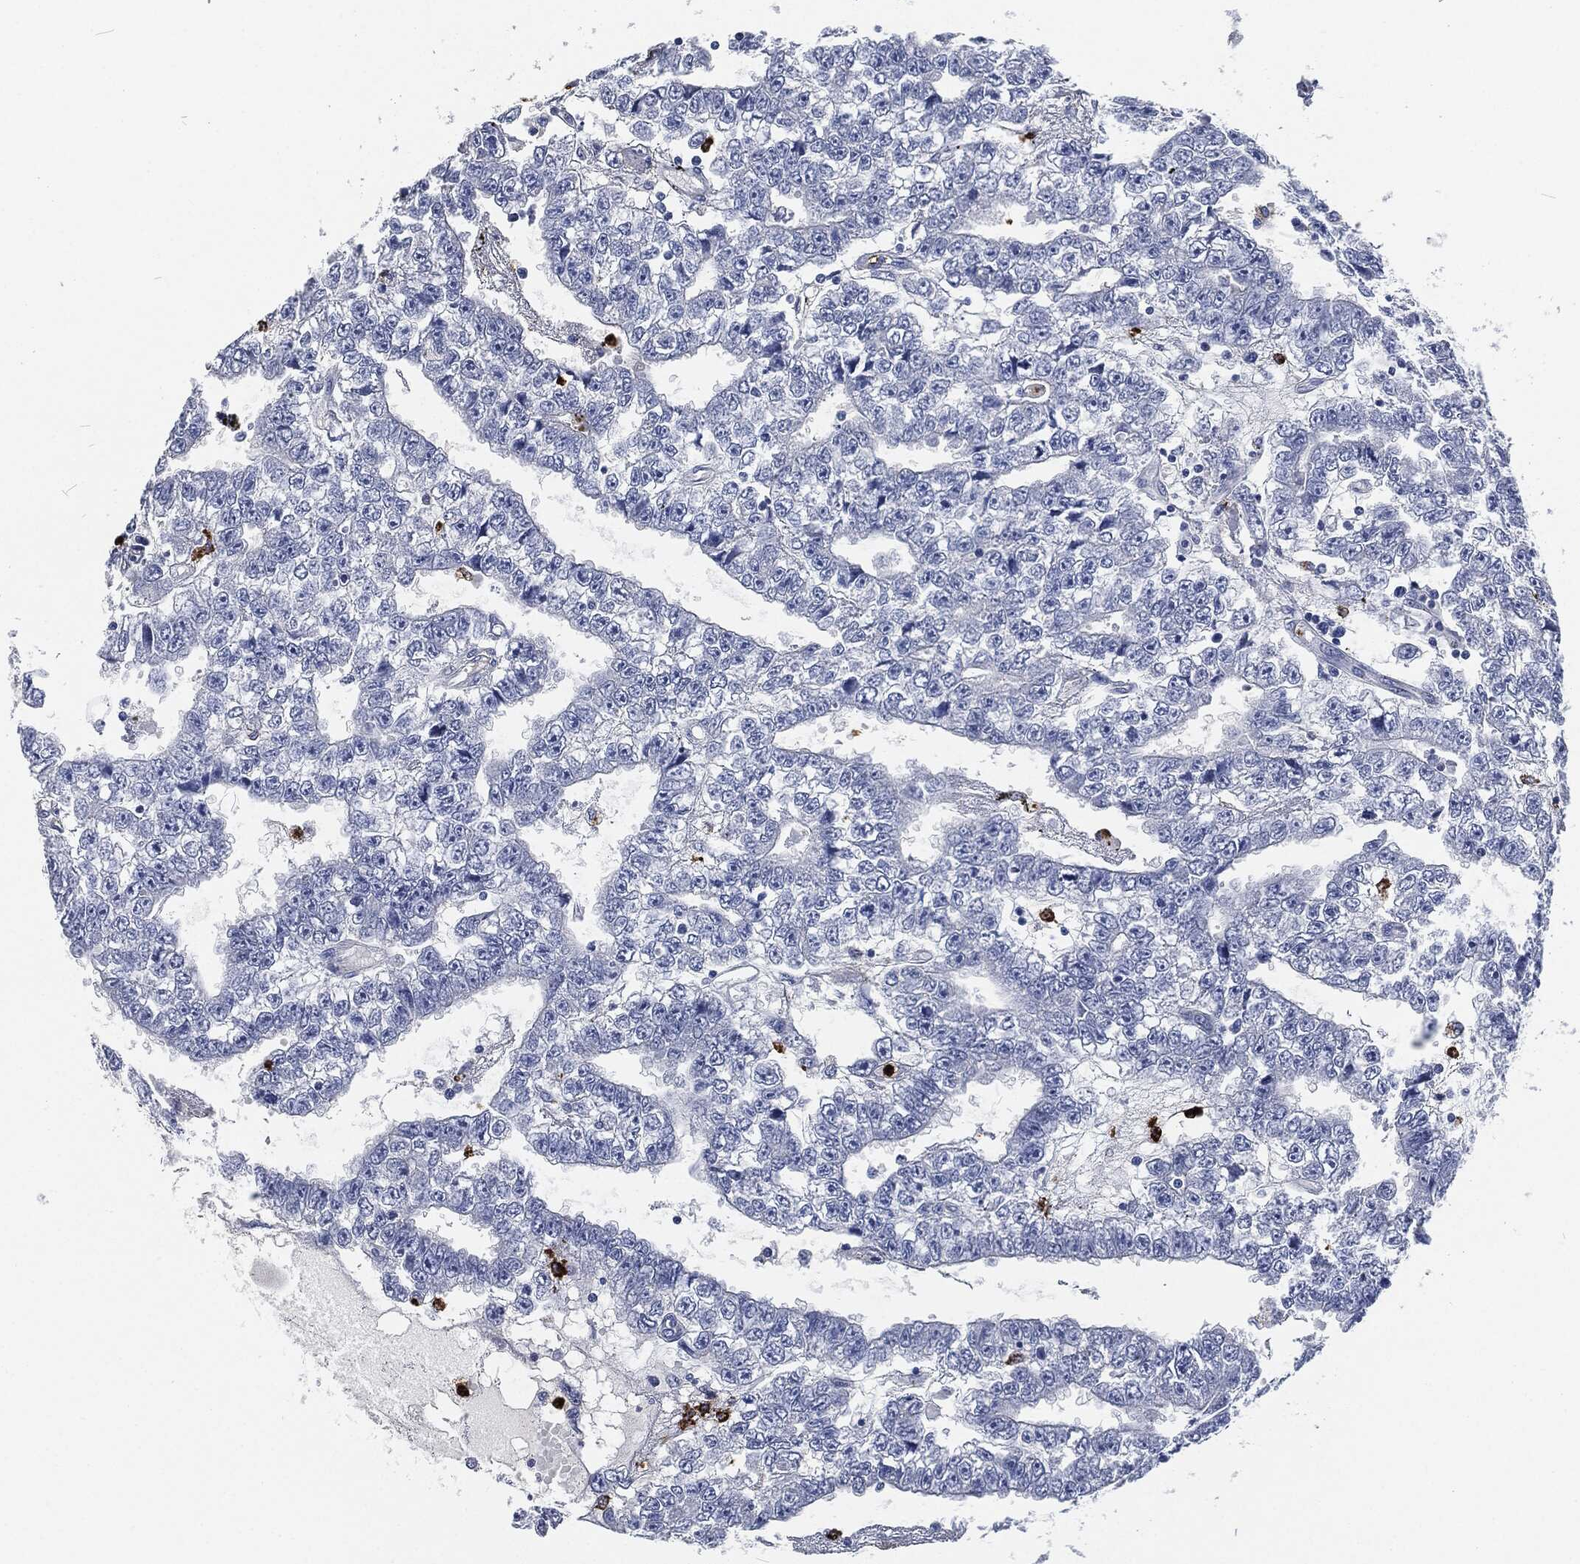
{"staining": {"intensity": "negative", "quantity": "none", "location": "none"}, "tissue": "testis cancer", "cell_type": "Tumor cells", "image_type": "cancer", "snomed": [{"axis": "morphology", "description": "Carcinoma, Embryonal, NOS"}, {"axis": "topography", "description": "Testis"}], "caption": "Tumor cells are negative for protein expression in human testis cancer (embryonal carcinoma).", "gene": "MPO", "patient": {"sex": "male", "age": 25}}